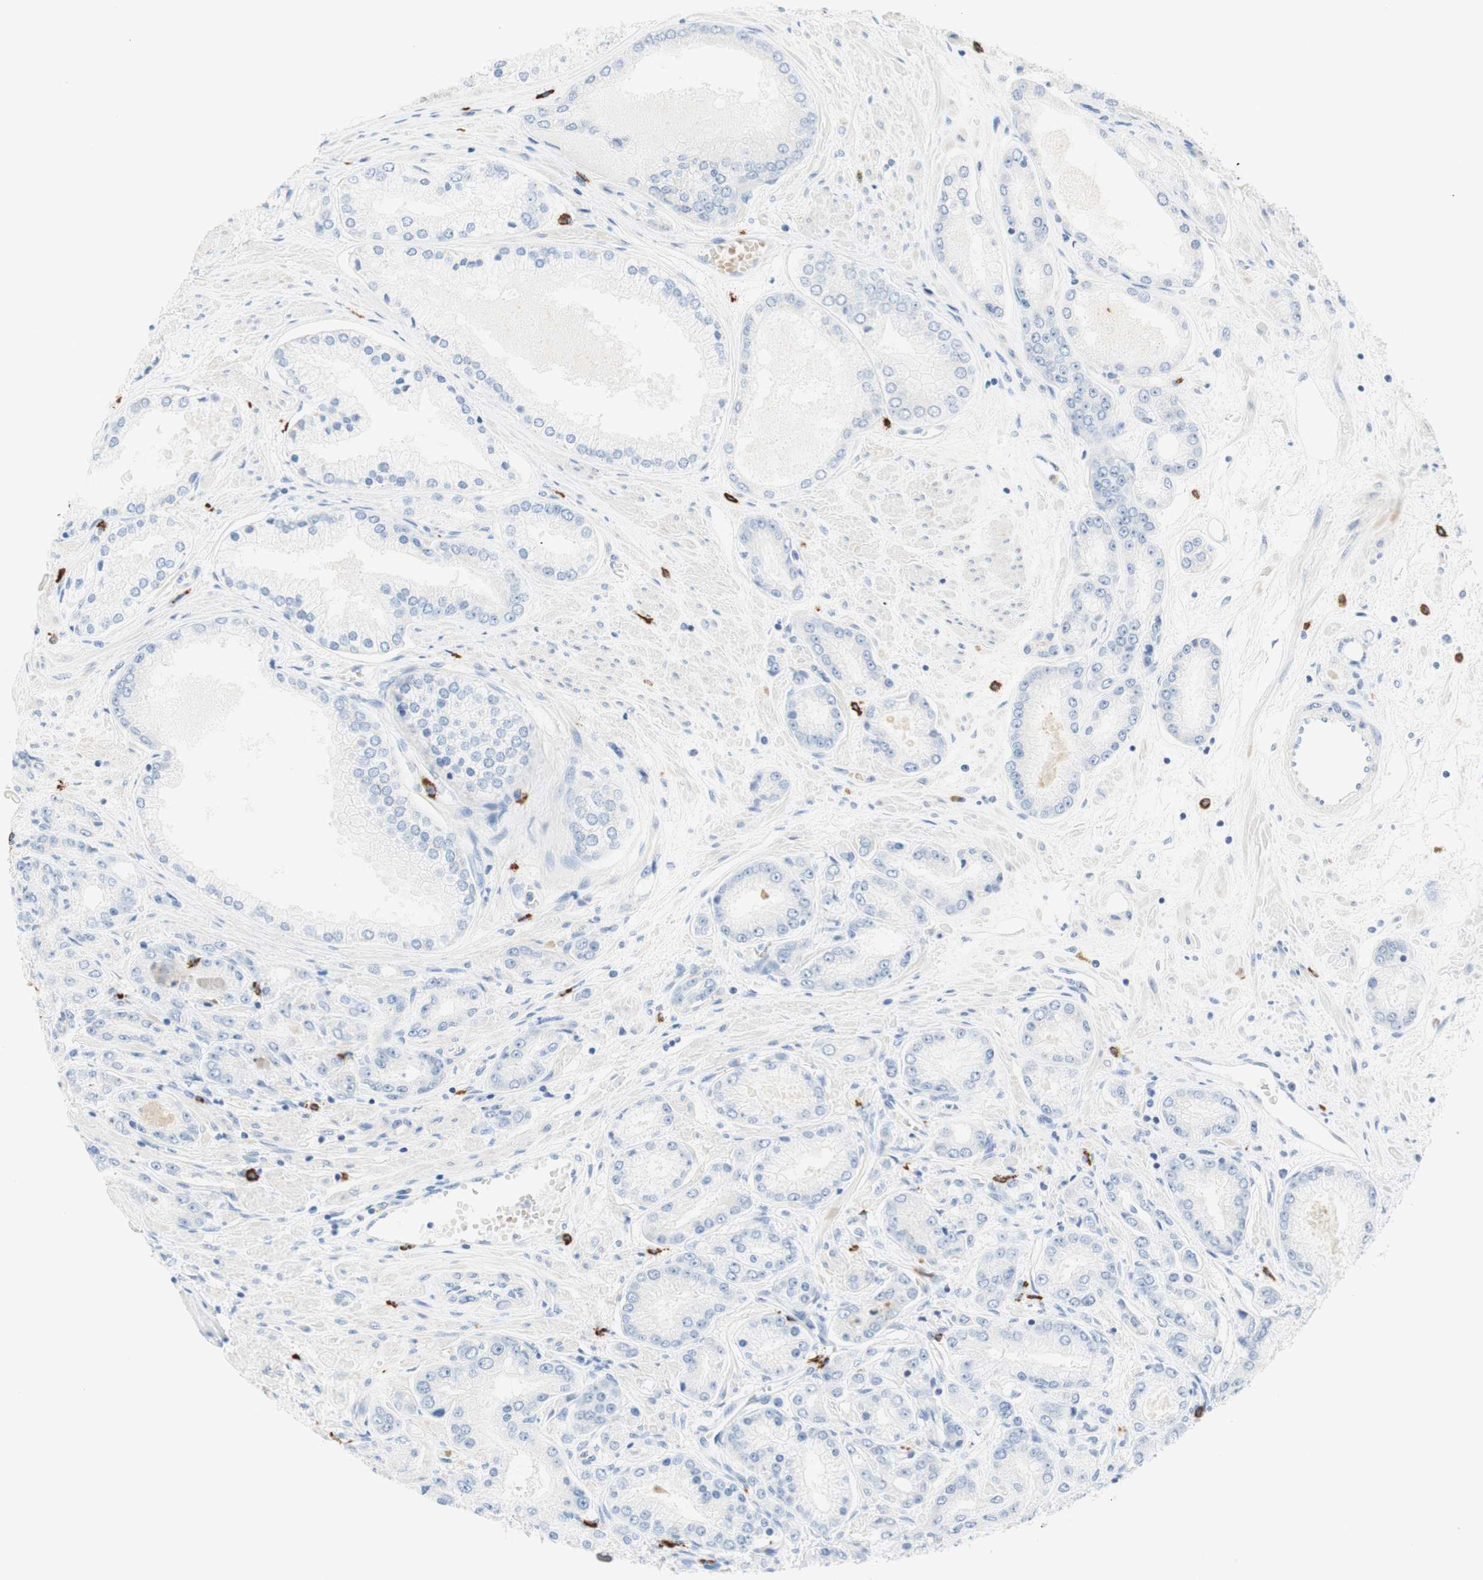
{"staining": {"intensity": "negative", "quantity": "none", "location": "none"}, "tissue": "prostate cancer", "cell_type": "Tumor cells", "image_type": "cancer", "snomed": [{"axis": "morphology", "description": "Adenocarcinoma, High grade"}, {"axis": "topography", "description": "Prostate"}], "caption": "The IHC image has no significant expression in tumor cells of prostate cancer tissue.", "gene": "CEACAM1", "patient": {"sex": "male", "age": 59}}